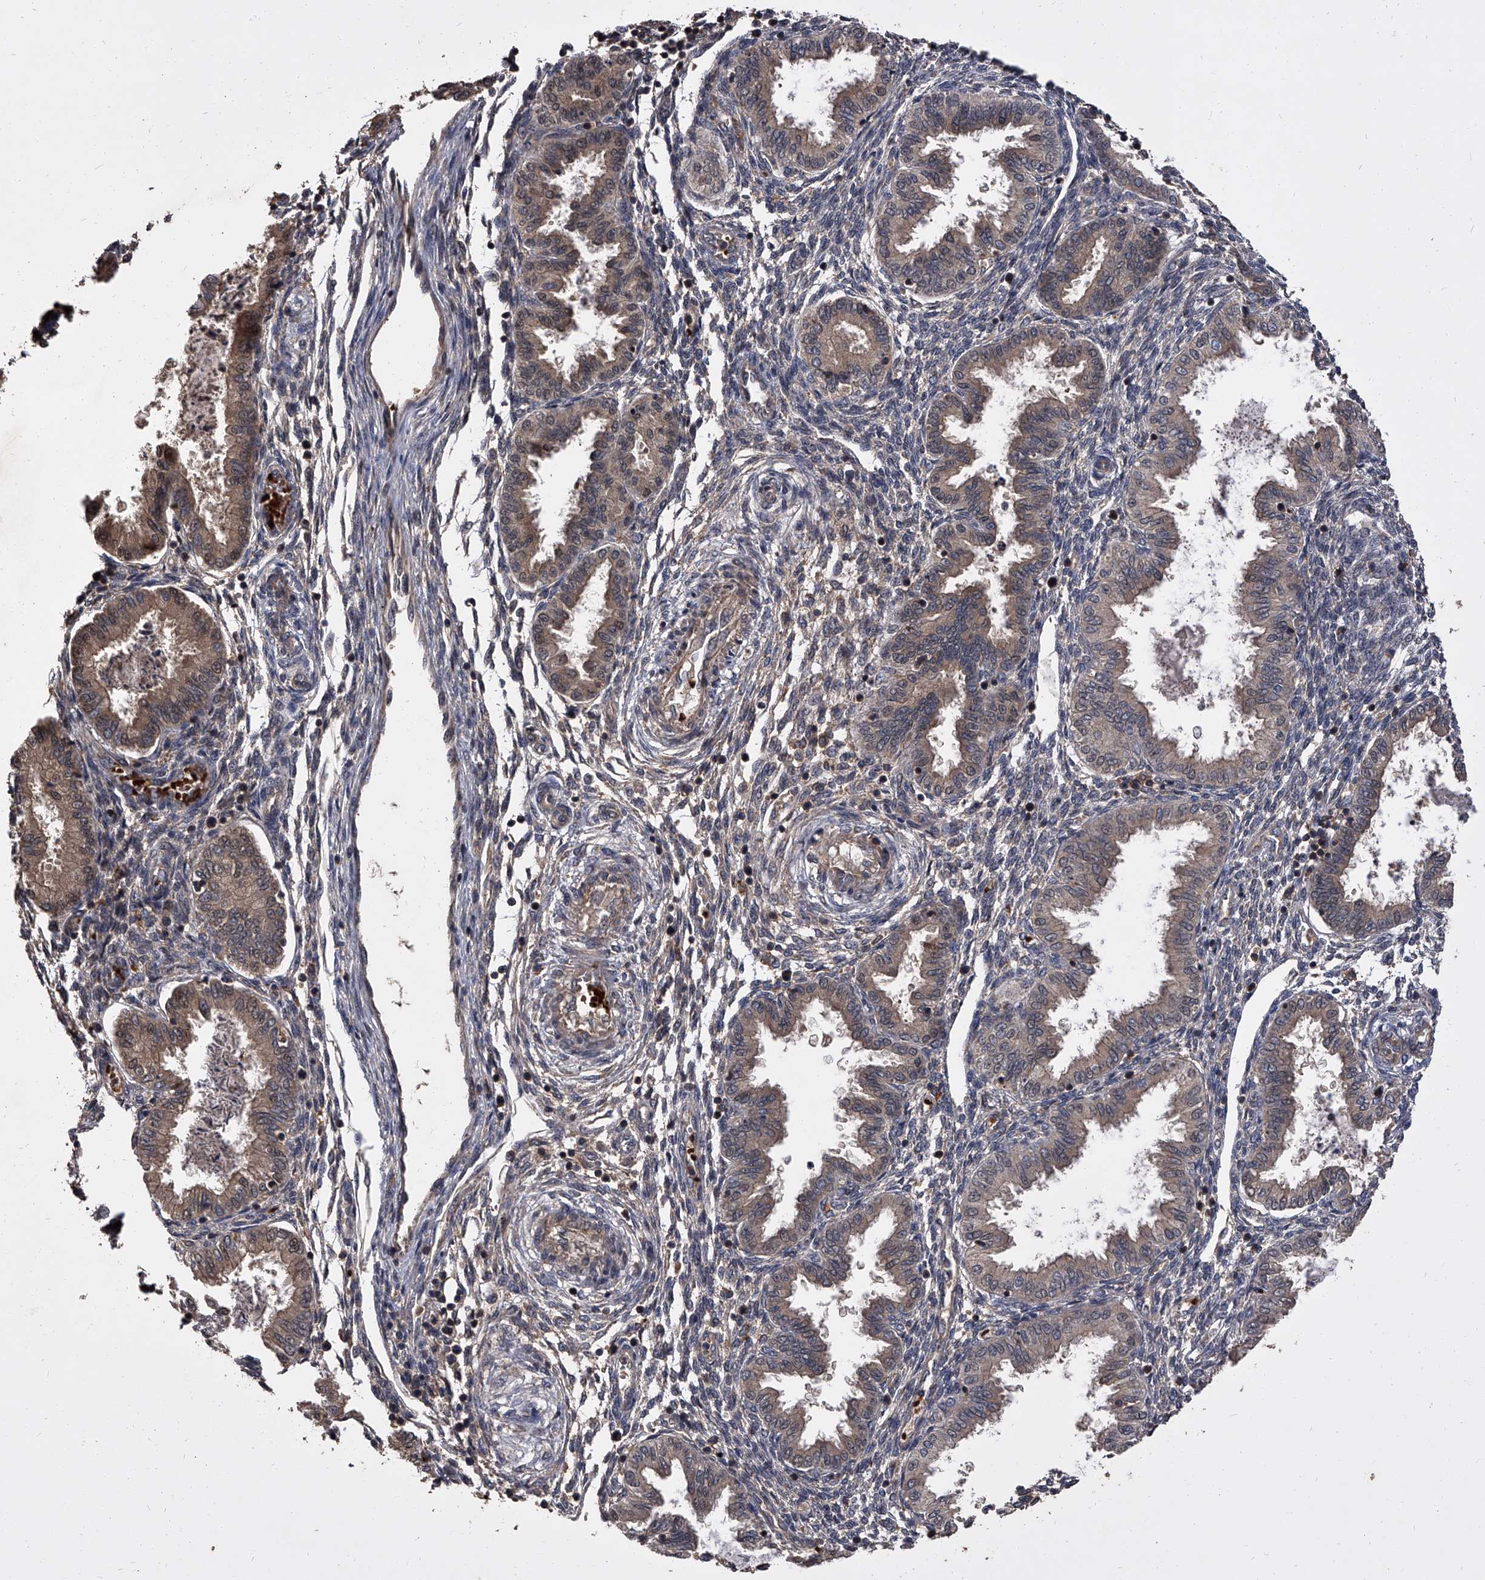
{"staining": {"intensity": "moderate", "quantity": "<25%", "location": "cytoplasmic/membranous"}, "tissue": "endometrium", "cell_type": "Cells in endometrial stroma", "image_type": "normal", "snomed": [{"axis": "morphology", "description": "Normal tissue, NOS"}, {"axis": "topography", "description": "Endometrium"}], "caption": "This image displays immunohistochemistry staining of unremarkable endometrium, with low moderate cytoplasmic/membranous expression in about <25% of cells in endometrial stroma.", "gene": "STK36", "patient": {"sex": "female", "age": 33}}